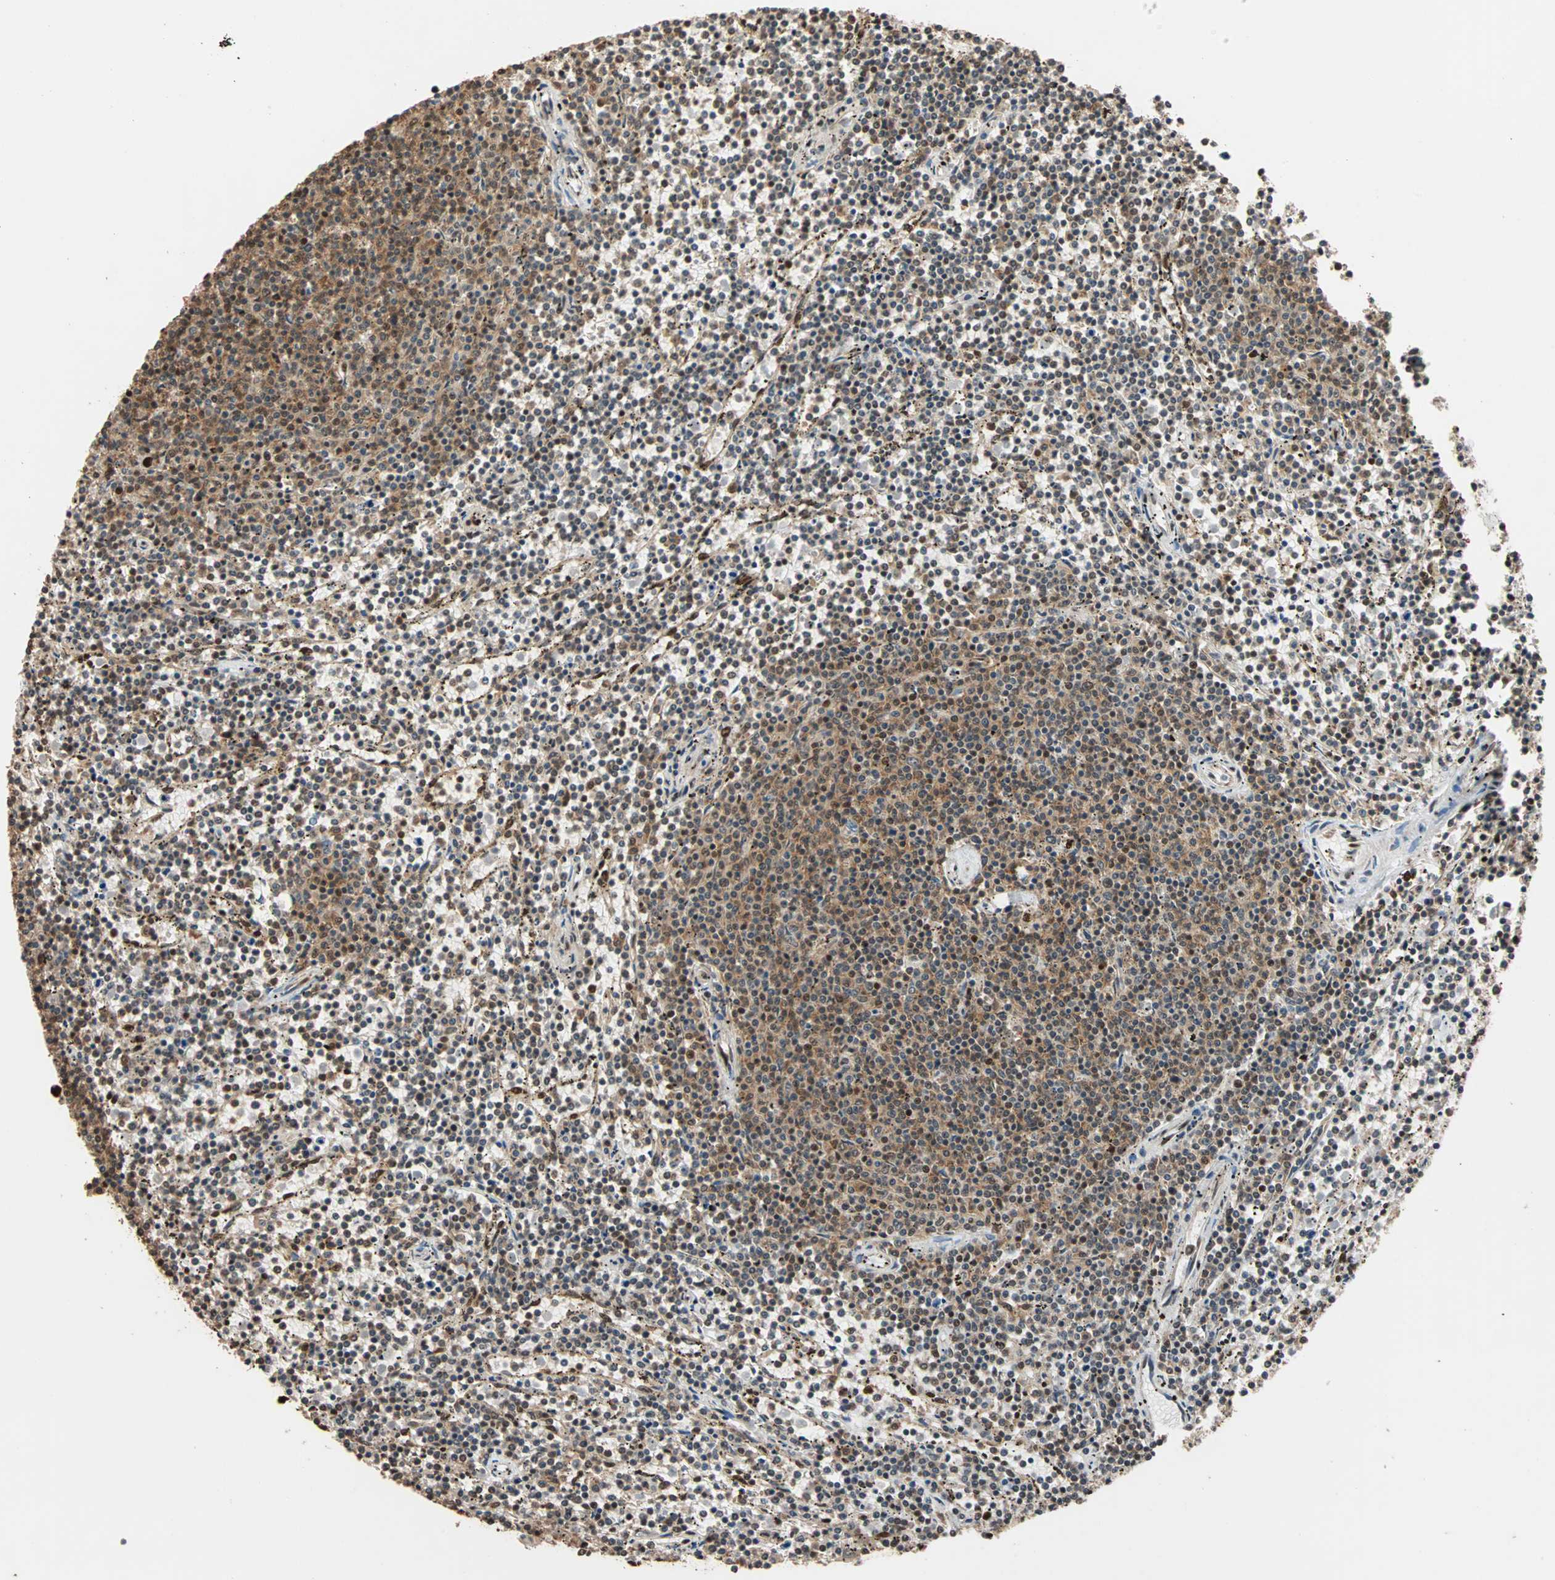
{"staining": {"intensity": "moderate", "quantity": "25%-75%", "location": "cytoplasmic/membranous,nuclear"}, "tissue": "lymphoma", "cell_type": "Tumor cells", "image_type": "cancer", "snomed": [{"axis": "morphology", "description": "Malignant lymphoma, non-Hodgkin's type, Low grade"}, {"axis": "topography", "description": "Spleen"}], "caption": "A brown stain shows moderate cytoplasmic/membranous and nuclear expression of a protein in low-grade malignant lymphoma, non-Hodgkin's type tumor cells. (DAB = brown stain, brightfield microscopy at high magnification).", "gene": "ILF2", "patient": {"sex": "female", "age": 50}}